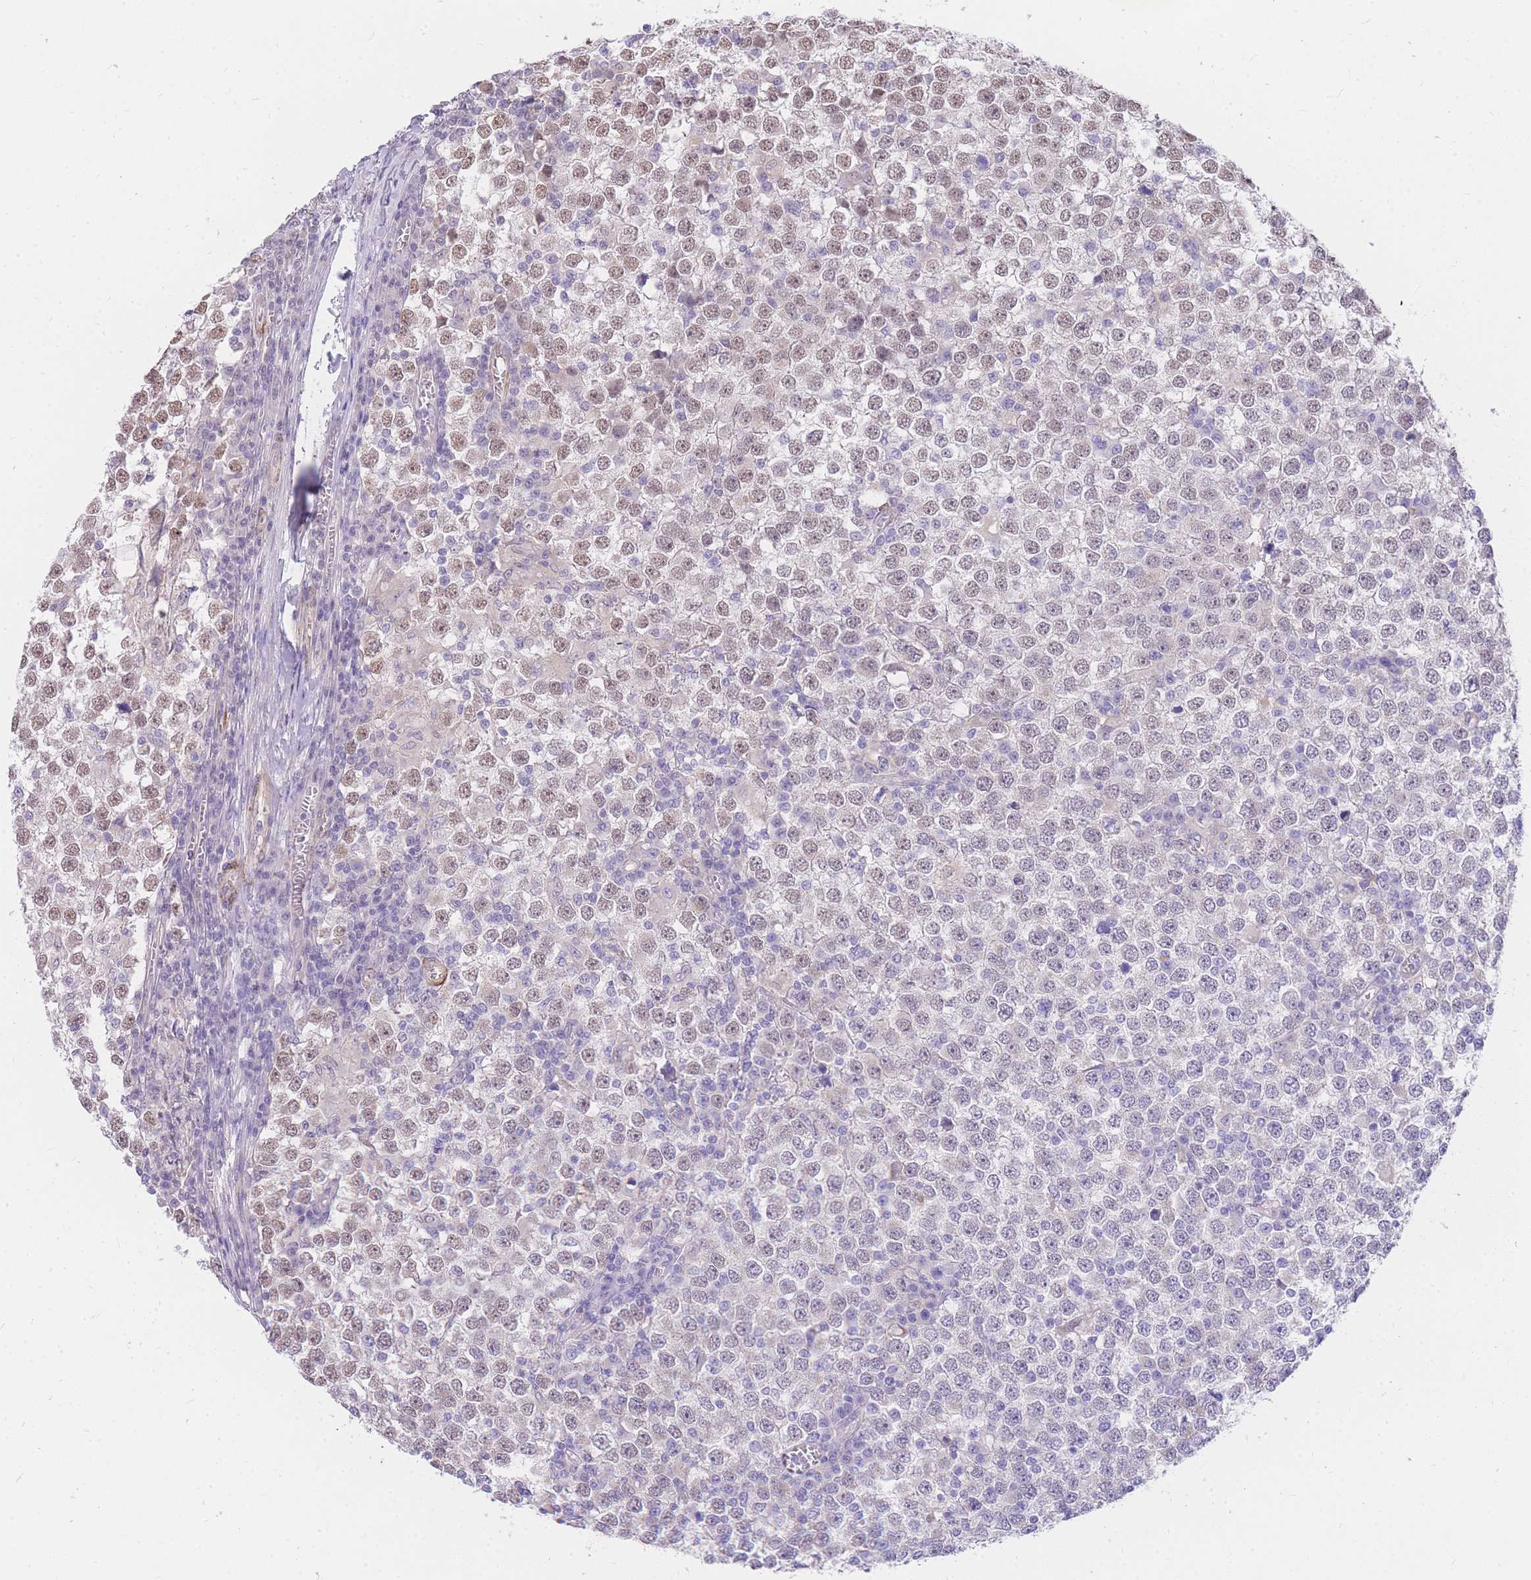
{"staining": {"intensity": "moderate", "quantity": "25%-75%", "location": "nuclear"}, "tissue": "testis cancer", "cell_type": "Tumor cells", "image_type": "cancer", "snomed": [{"axis": "morphology", "description": "Seminoma, NOS"}, {"axis": "topography", "description": "Testis"}], "caption": "A photomicrograph of human testis cancer (seminoma) stained for a protein reveals moderate nuclear brown staining in tumor cells.", "gene": "S100PBP", "patient": {"sex": "male", "age": 65}}